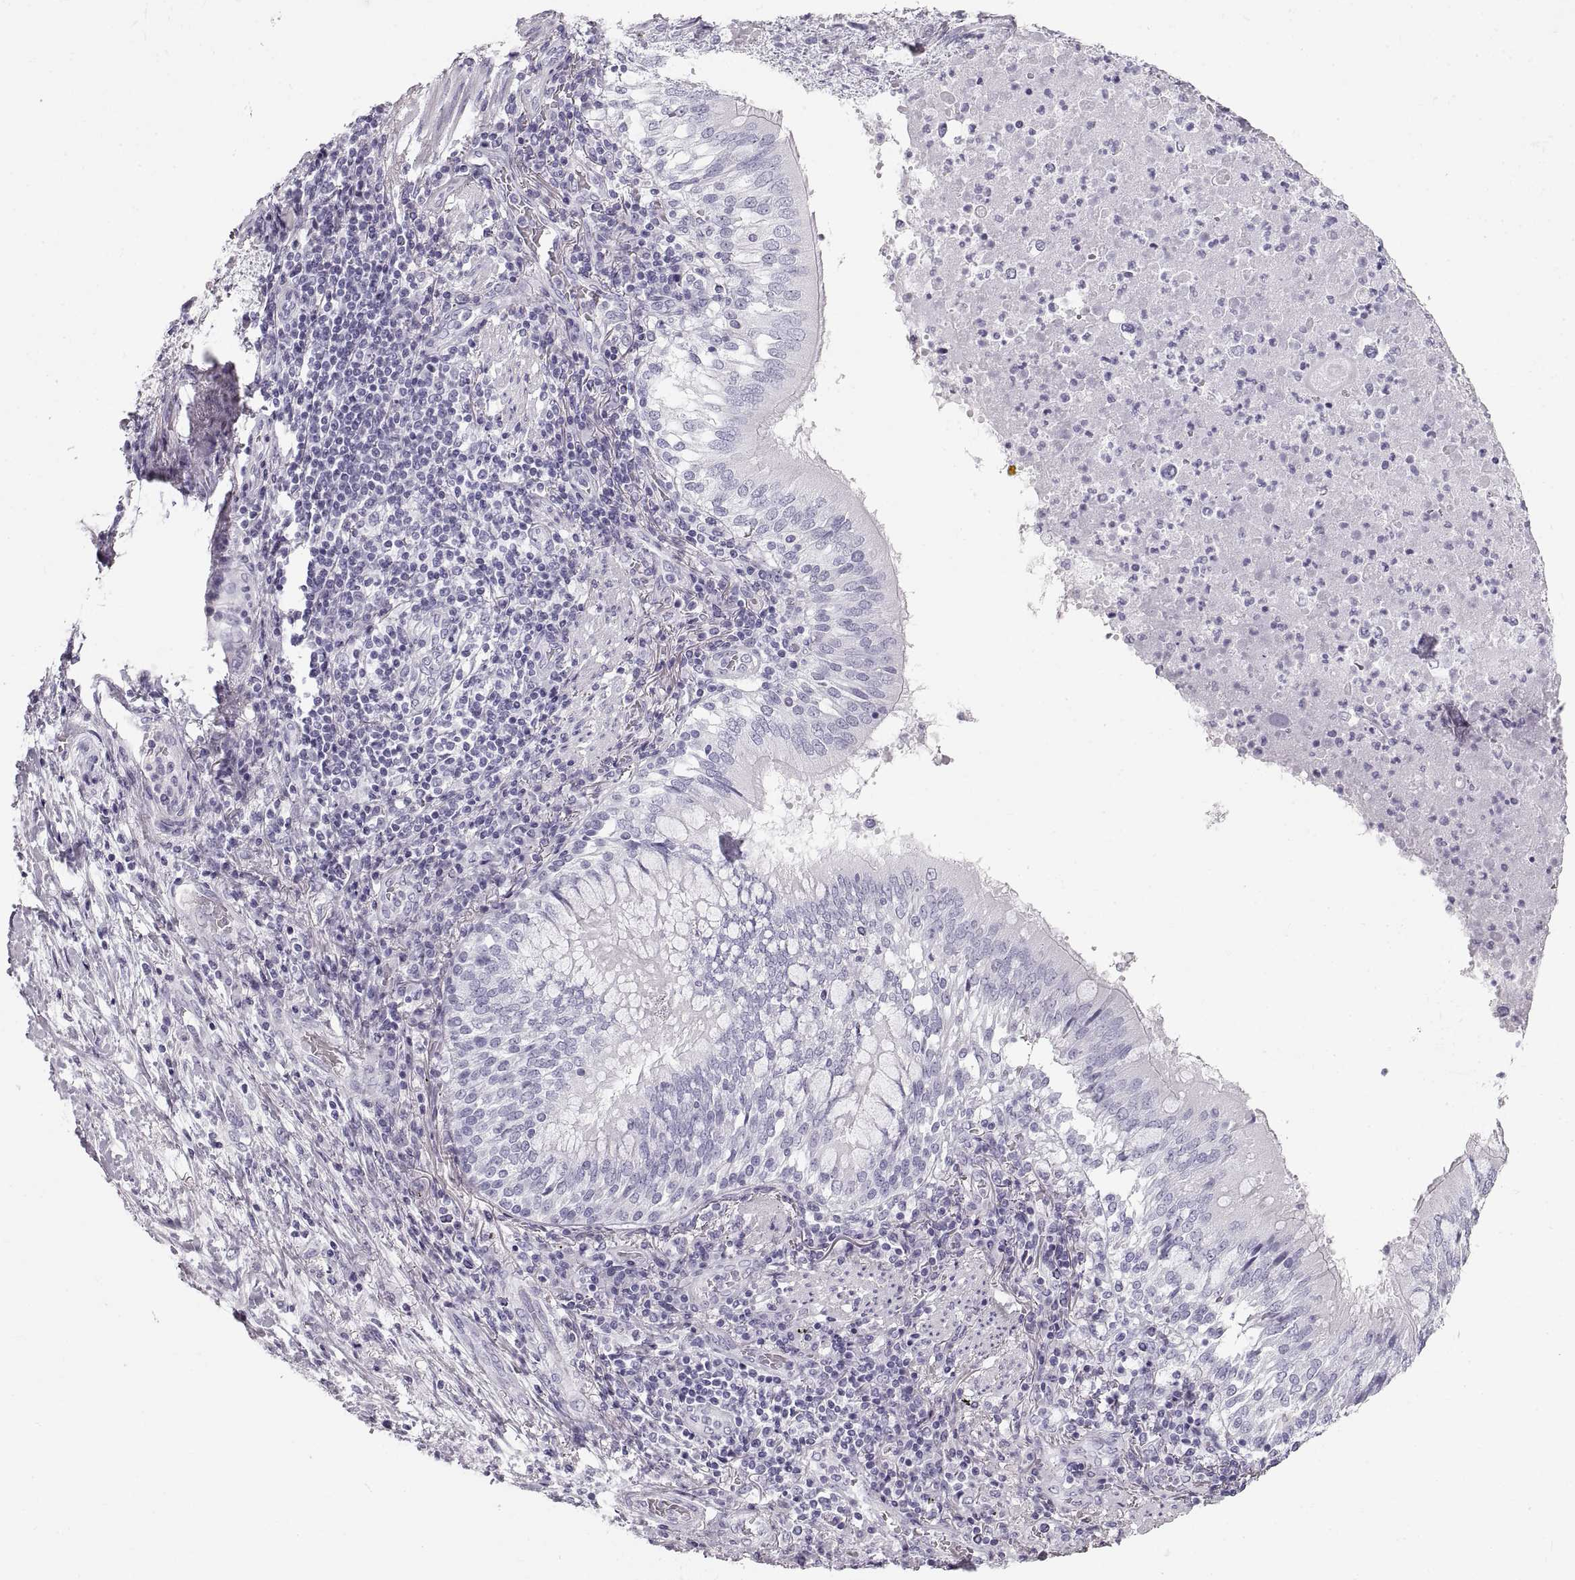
{"staining": {"intensity": "negative", "quantity": "none", "location": "none"}, "tissue": "lung cancer", "cell_type": "Tumor cells", "image_type": "cancer", "snomed": [{"axis": "morphology", "description": "Normal tissue, NOS"}, {"axis": "morphology", "description": "Squamous cell carcinoma, NOS"}, {"axis": "topography", "description": "Bronchus"}, {"axis": "topography", "description": "Lung"}], "caption": "Lung squamous cell carcinoma was stained to show a protein in brown. There is no significant positivity in tumor cells. (DAB IHC visualized using brightfield microscopy, high magnification).", "gene": "CRYAA", "patient": {"sex": "male", "age": 64}}